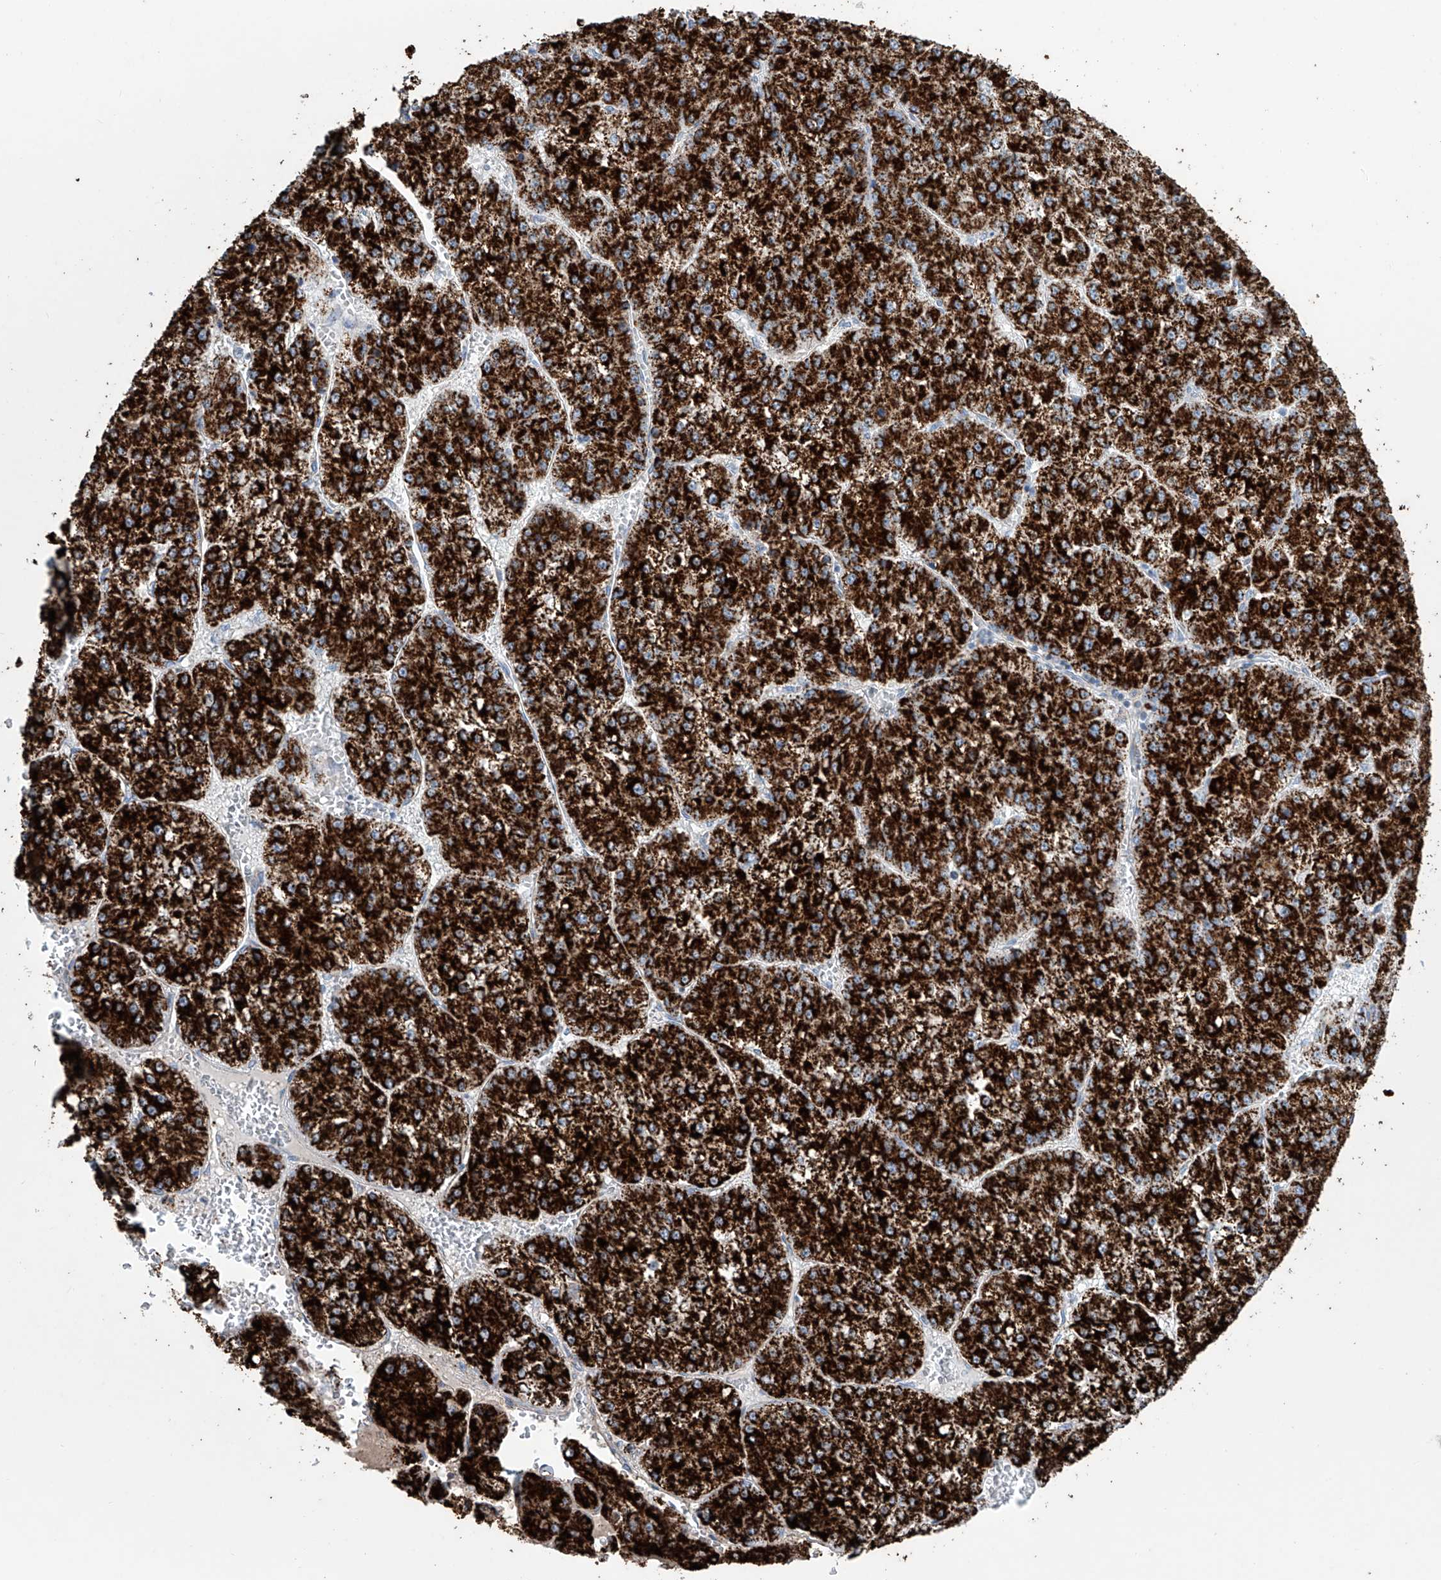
{"staining": {"intensity": "strong", "quantity": ">75%", "location": "cytoplasmic/membranous"}, "tissue": "liver cancer", "cell_type": "Tumor cells", "image_type": "cancer", "snomed": [{"axis": "morphology", "description": "Carcinoma, Hepatocellular, NOS"}, {"axis": "topography", "description": "Liver"}], "caption": "DAB (3,3'-diaminobenzidine) immunohistochemical staining of liver cancer shows strong cytoplasmic/membranous protein positivity in about >75% of tumor cells.", "gene": "ALDH6A1", "patient": {"sex": "female", "age": 73}}